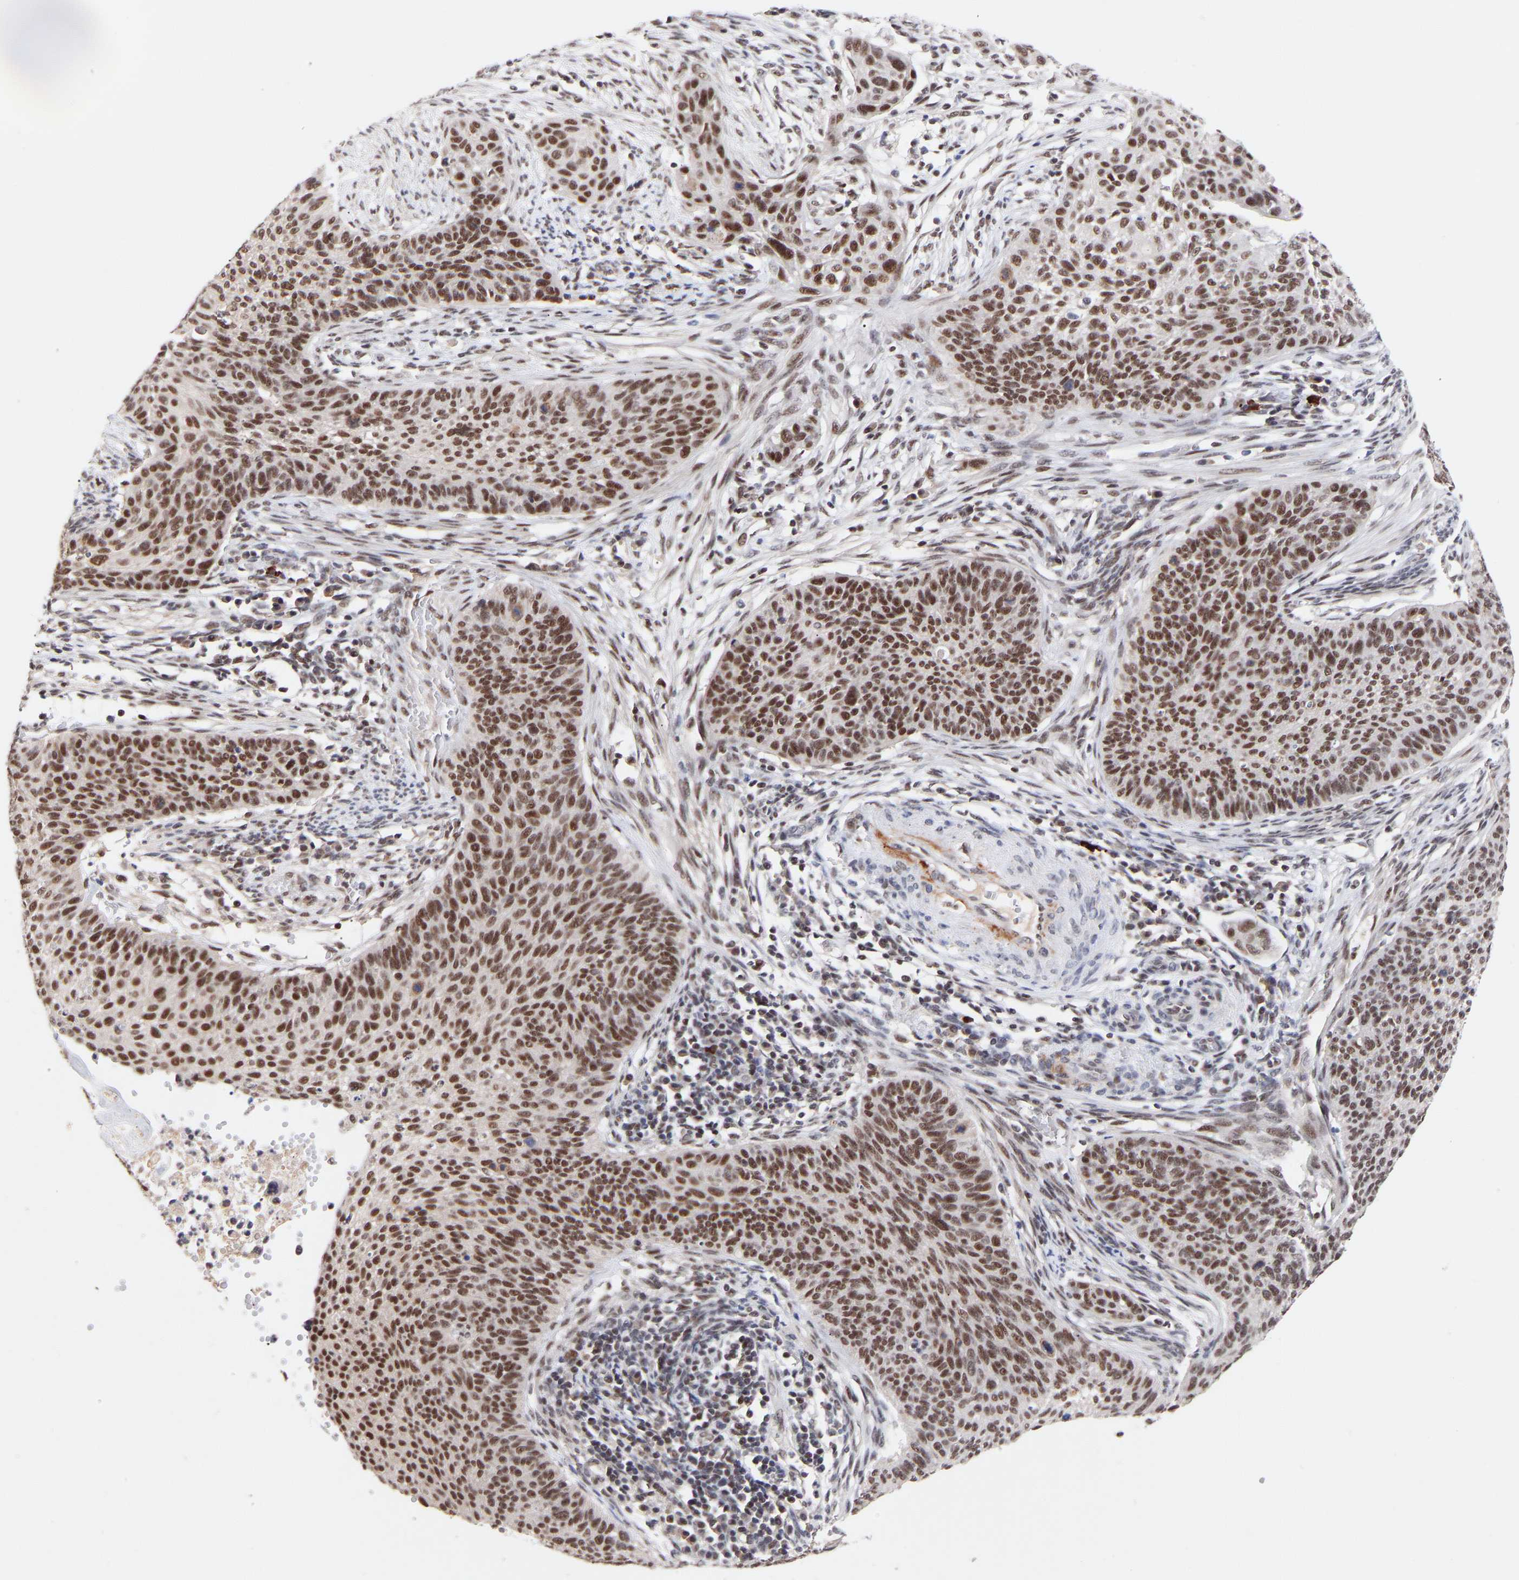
{"staining": {"intensity": "moderate", "quantity": ">75%", "location": "nuclear"}, "tissue": "cervical cancer", "cell_type": "Tumor cells", "image_type": "cancer", "snomed": [{"axis": "morphology", "description": "Squamous cell carcinoma, NOS"}, {"axis": "topography", "description": "Cervix"}], "caption": "Cervical cancer stained with immunohistochemistry (IHC) reveals moderate nuclear positivity in about >75% of tumor cells.", "gene": "RBM15", "patient": {"sex": "female", "age": 70}}